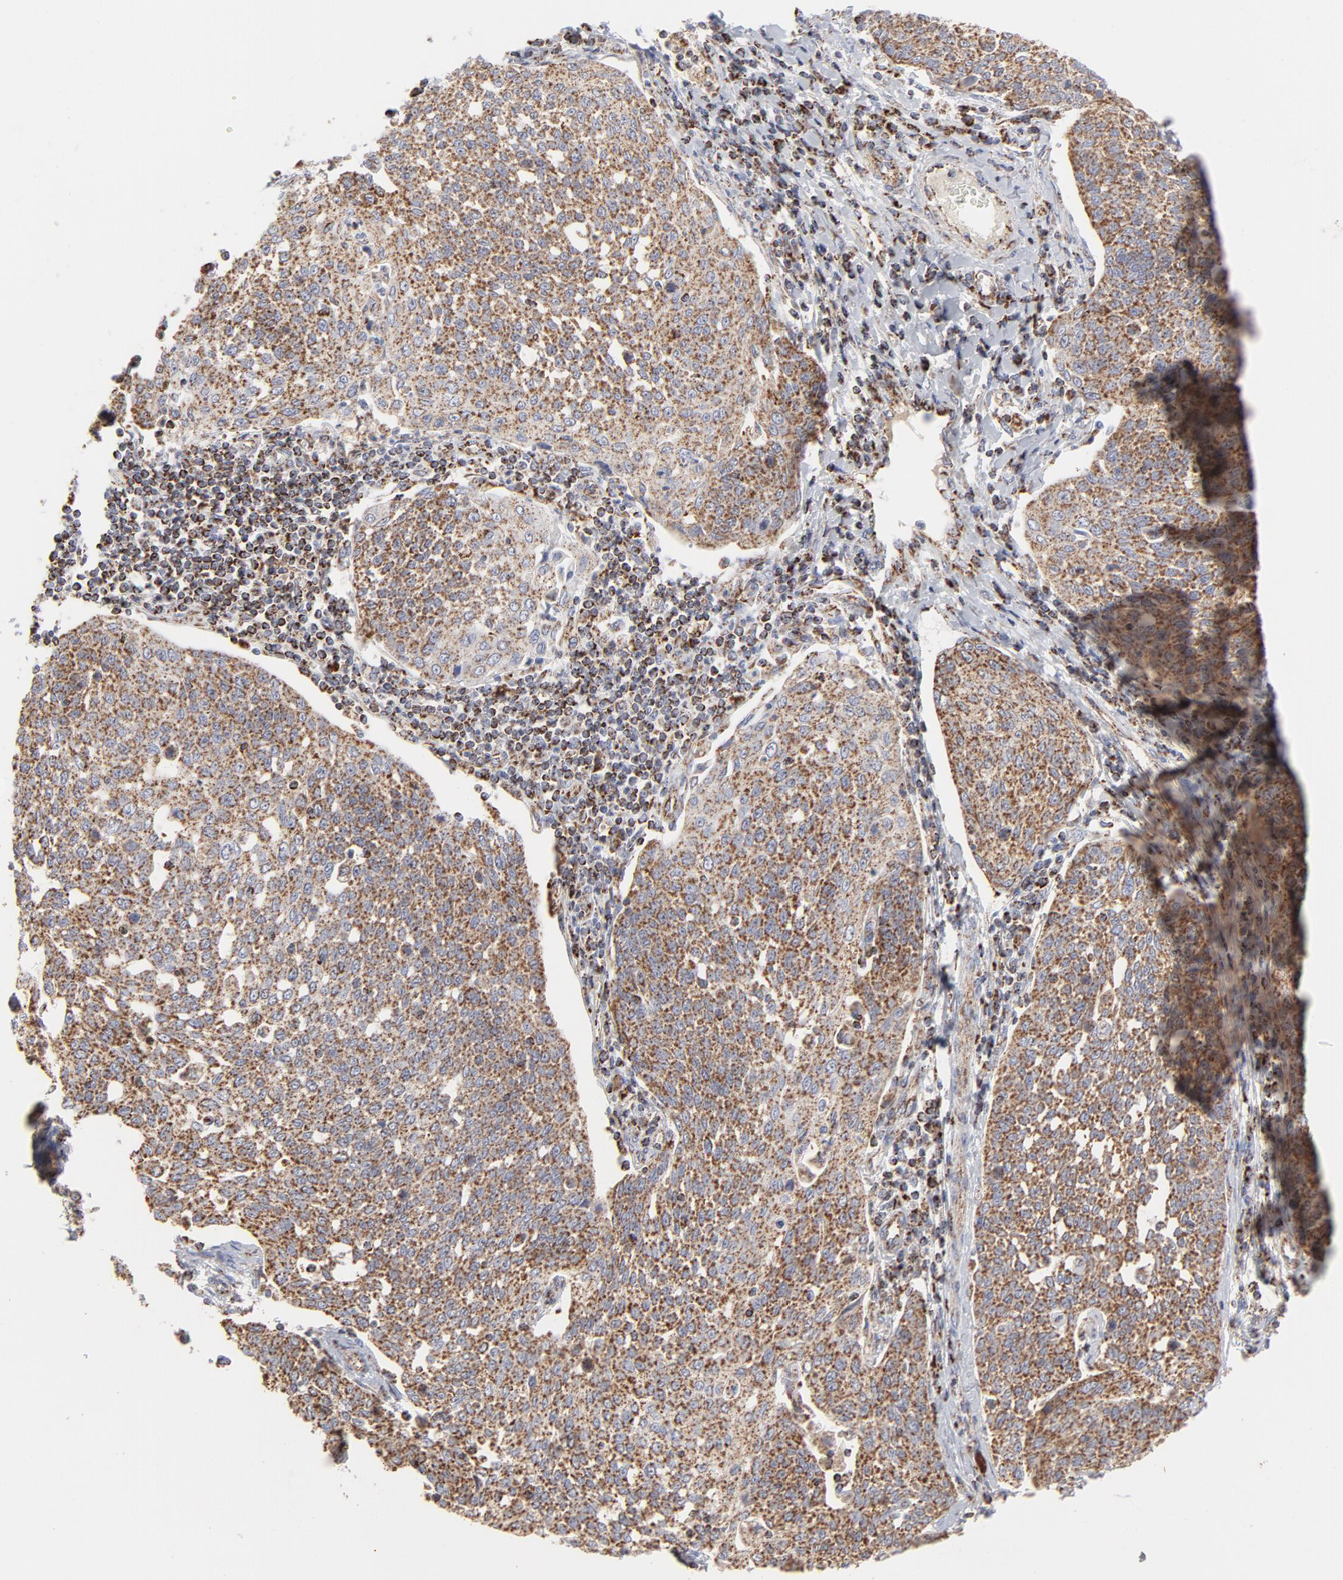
{"staining": {"intensity": "strong", "quantity": ">75%", "location": "cytoplasmic/membranous"}, "tissue": "cervical cancer", "cell_type": "Tumor cells", "image_type": "cancer", "snomed": [{"axis": "morphology", "description": "Squamous cell carcinoma, NOS"}, {"axis": "topography", "description": "Cervix"}], "caption": "The image reveals staining of cervical squamous cell carcinoma, revealing strong cytoplasmic/membranous protein positivity (brown color) within tumor cells. Using DAB (3,3'-diaminobenzidine) (brown) and hematoxylin (blue) stains, captured at high magnification using brightfield microscopy.", "gene": "ASB3", "patient": {"sex": "female", "age": 34}}